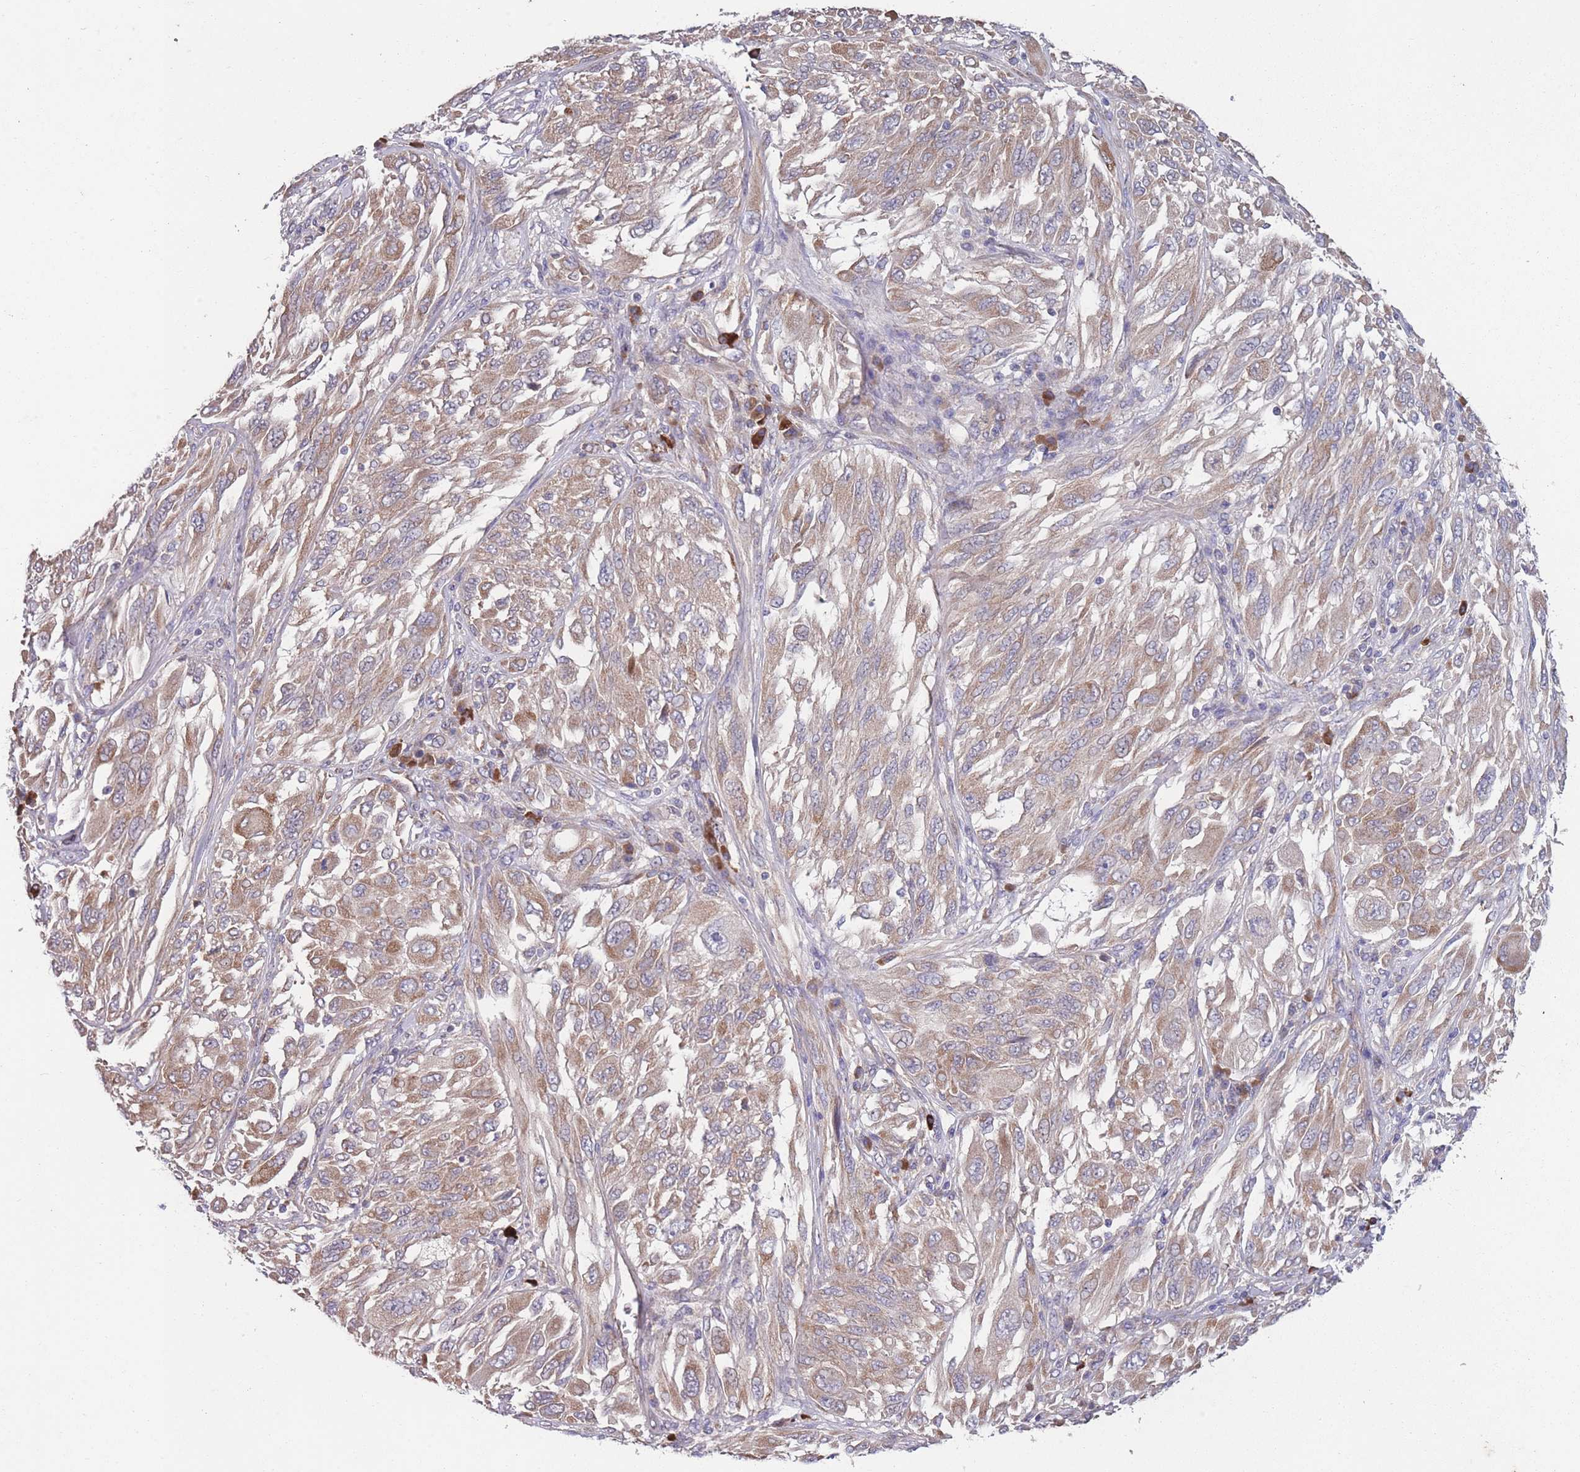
{"staining": {"intensity": "moderate", "quantity": ">75%", "location": "cytoplasmic/membranous"}, "tissue": "melanoma", "cell_type": "Tumor cells", "image_type": "cancer", "snomed": [{"axis": "morphology", "description": "Malignant melanoma, NOS"}, {"axis": "topography", "description": "Skin"}], "caption": "Approximately >75% of tumor cells in human malignant melanoma exhibit moderate cytoplasmic/membranous protein positivity as visualized by brown immunohistochemical staining.", "gene": "STIM2", "patient": {"sex": "female", "age": 91}}